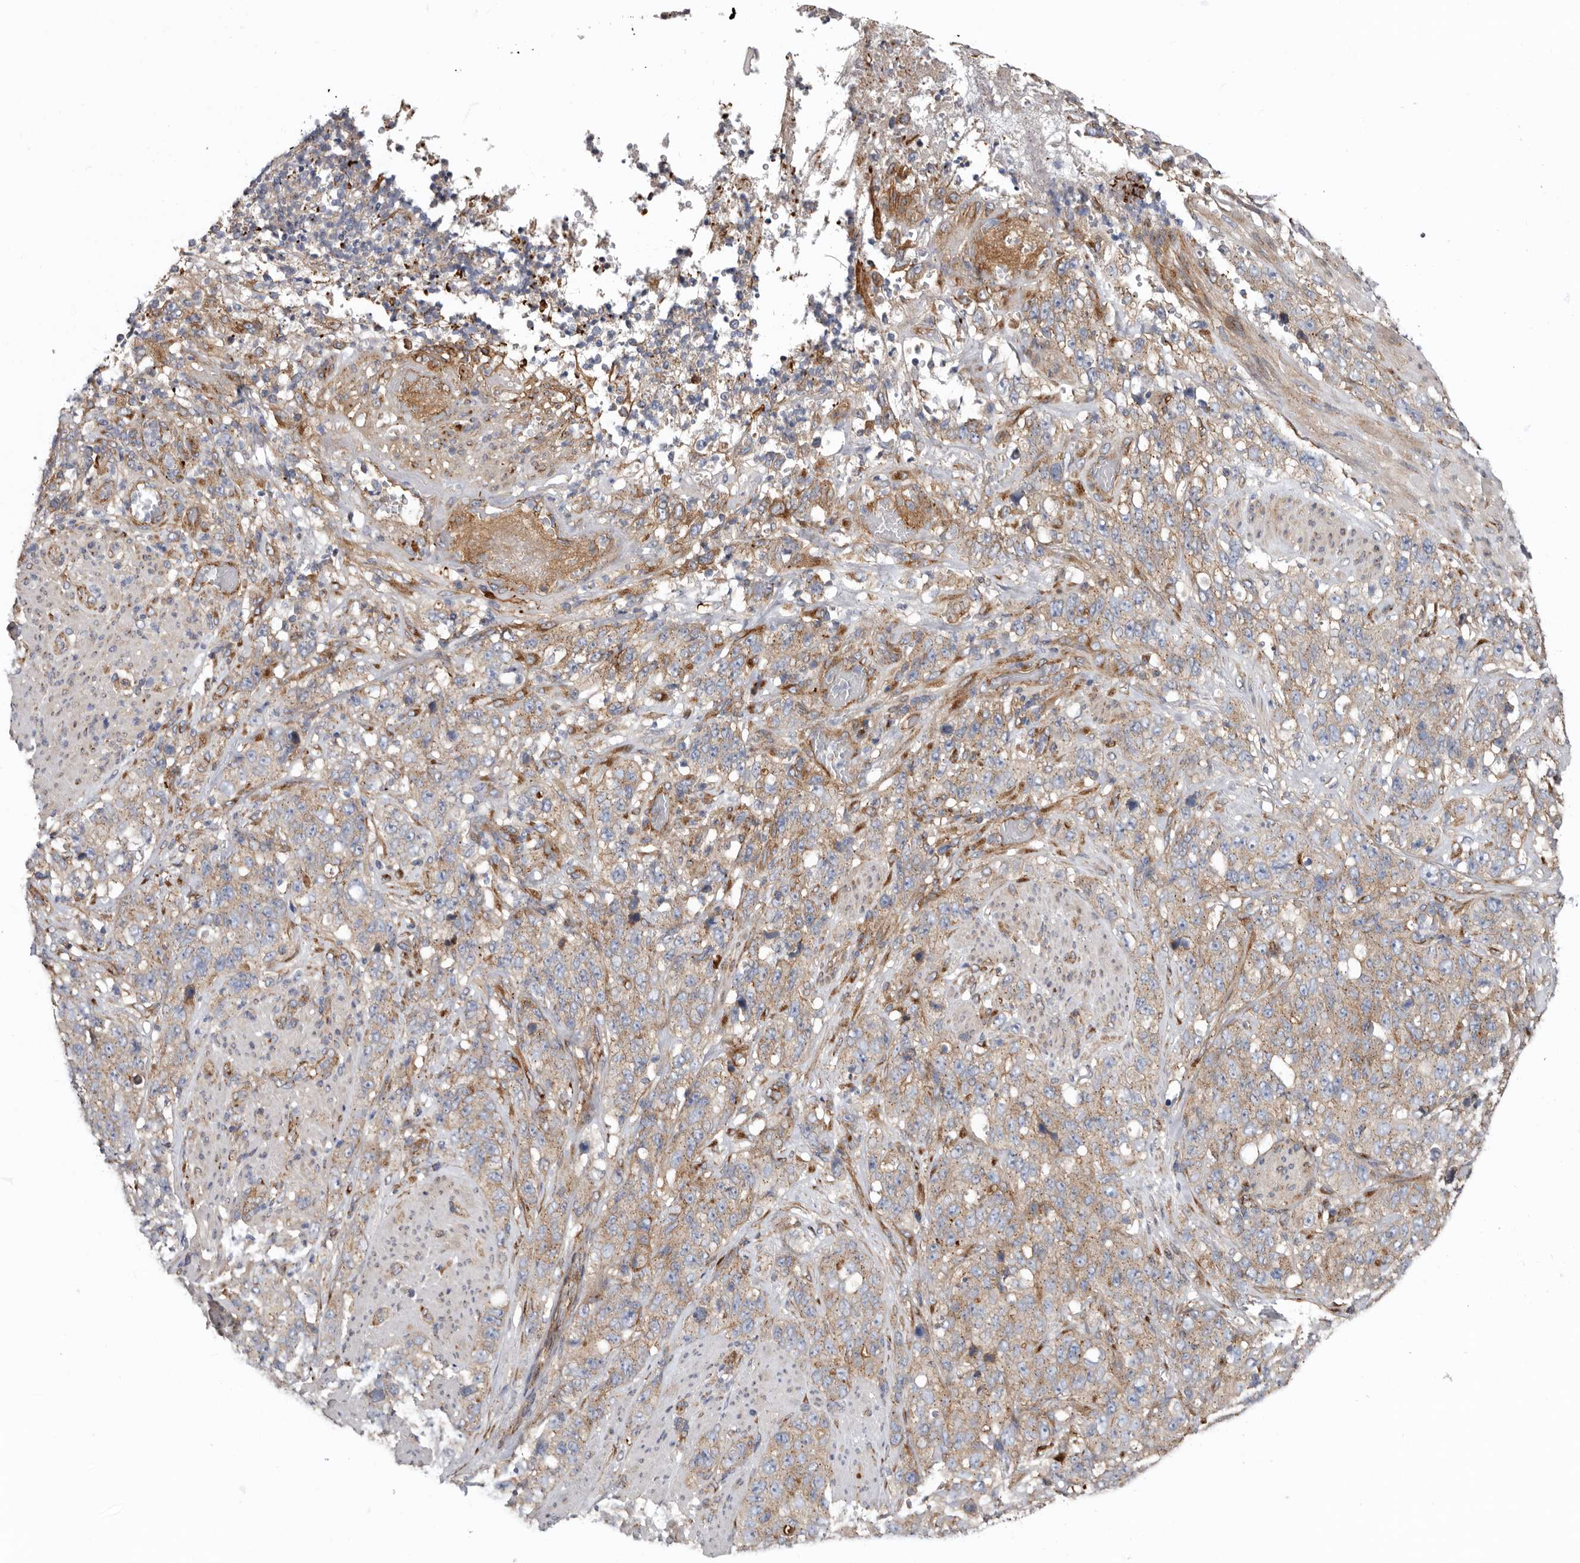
{"staining": {"intensity": "weak", "quantity": ">75%", "location": "cytoplasmic/membranous"}, "tissue": "stomach cancer", "cell_type": "Tumor cells", "image_type": "cancer", "snomed": [{"axis": "morphology", "description": "Adenocarcinoma, NOS"}, {"axis": "topography", "description": "Stomach"}], "caption": "The photomicrograph displays staining of stomach cancer, revealing weak cytoplasmic/membranous protein expression (brown color) within tumor cells.", "gene": "LUZP1", "patient": {"sex": "male", "age": 48}}